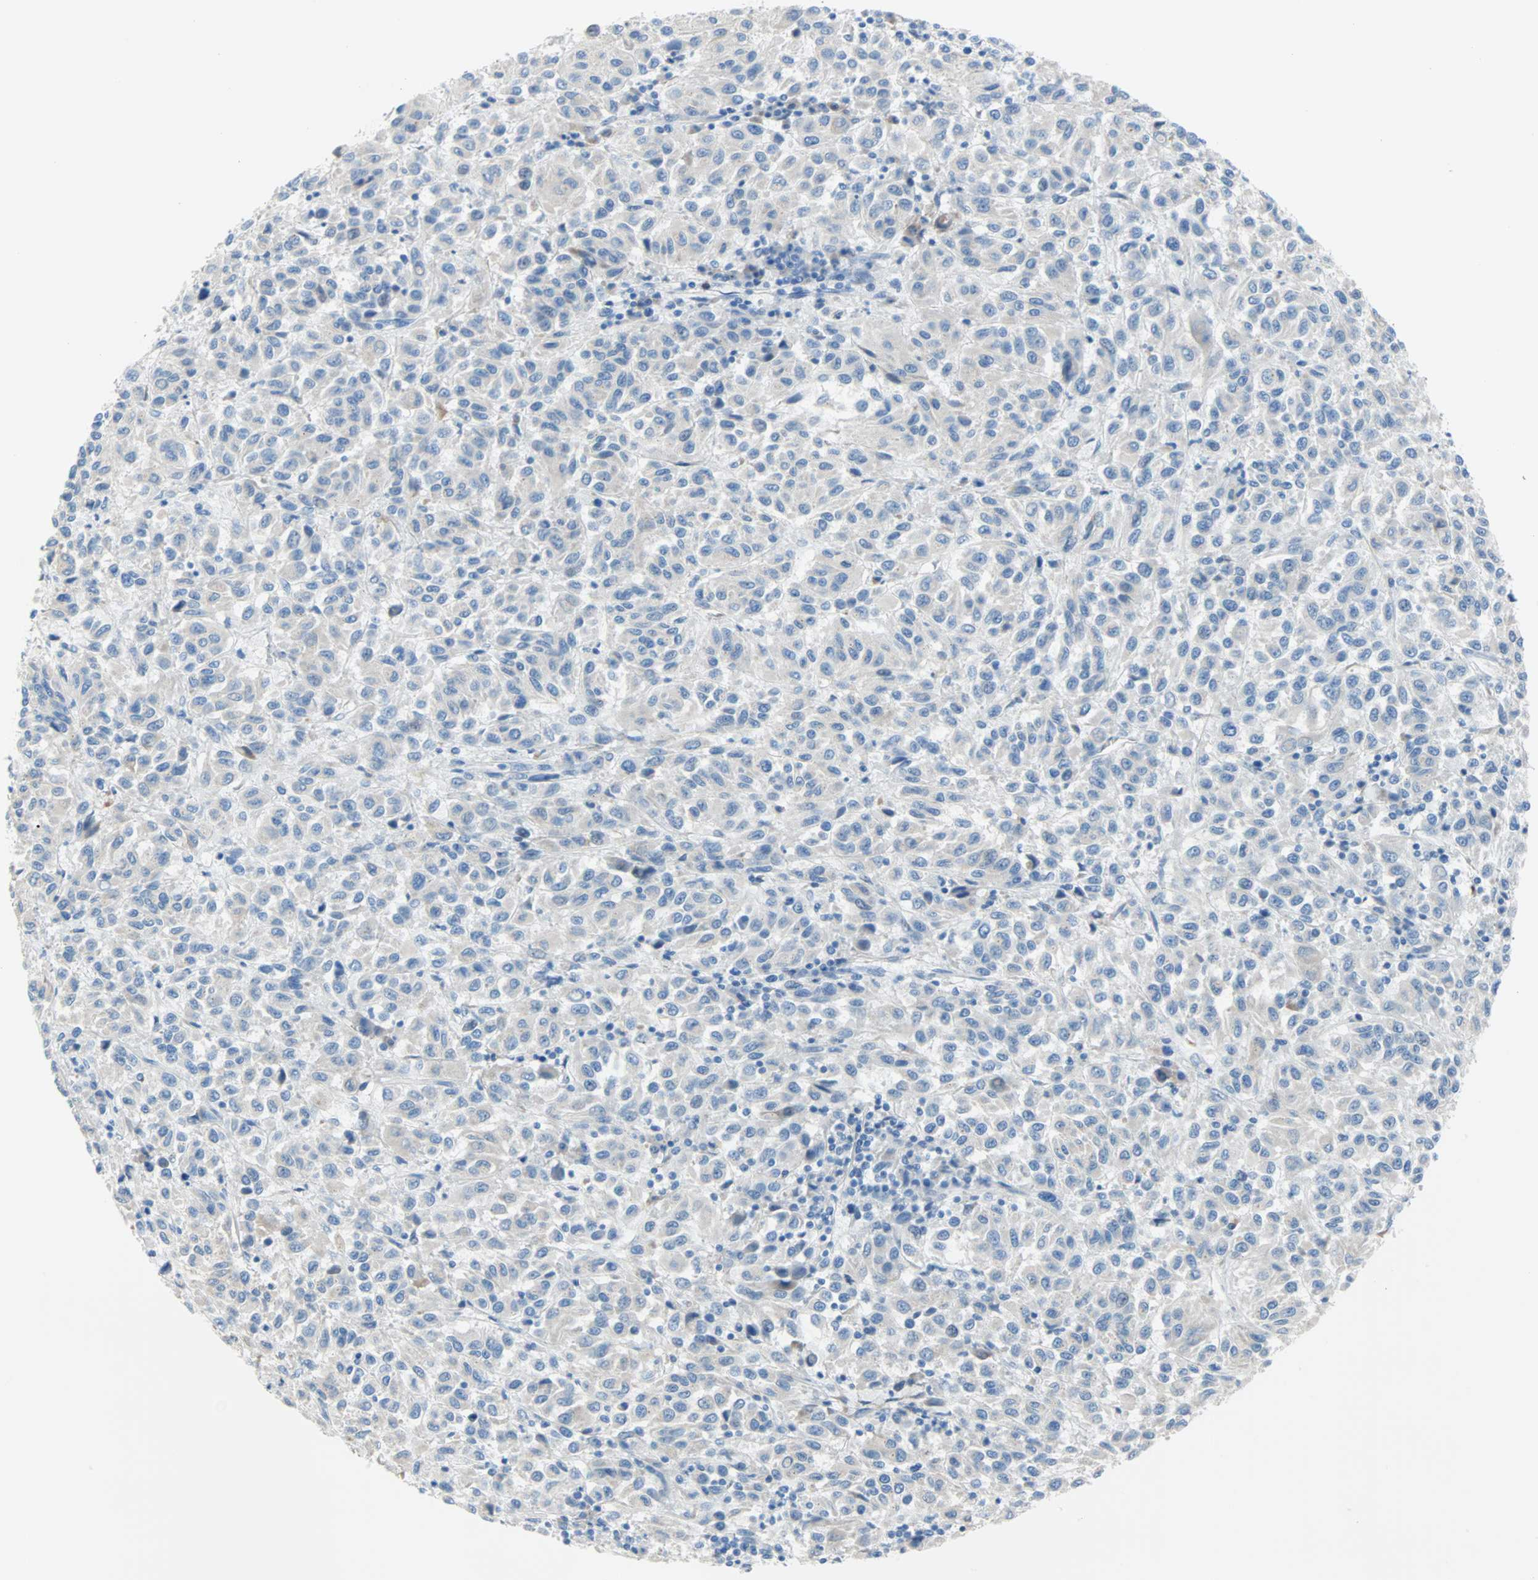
{"staining": {"intensity": "negative", "quantity": "none", "location": "none"}, "tissue": "melanoma", "cell_type": "Tumor cells", "image_type": "cancer", "snomed": [{"axis": "morphology", "description": "Malignant melanoma, Metastatic site"}, {"axis": "topography", "description": "Lung"}], "caption": "IHC histopathology image of neoplastic tissue: malignant melanoma (metastatic site) stained with DAB (3,3'-diaminobenzidine) exhibits no significant protein staining in tumor cells. (DAB immunohistochemistry (IHC) with hematoxylin counter stain).", "gene": "PDPN", "patient": {"sex": "male", "age": 64}}